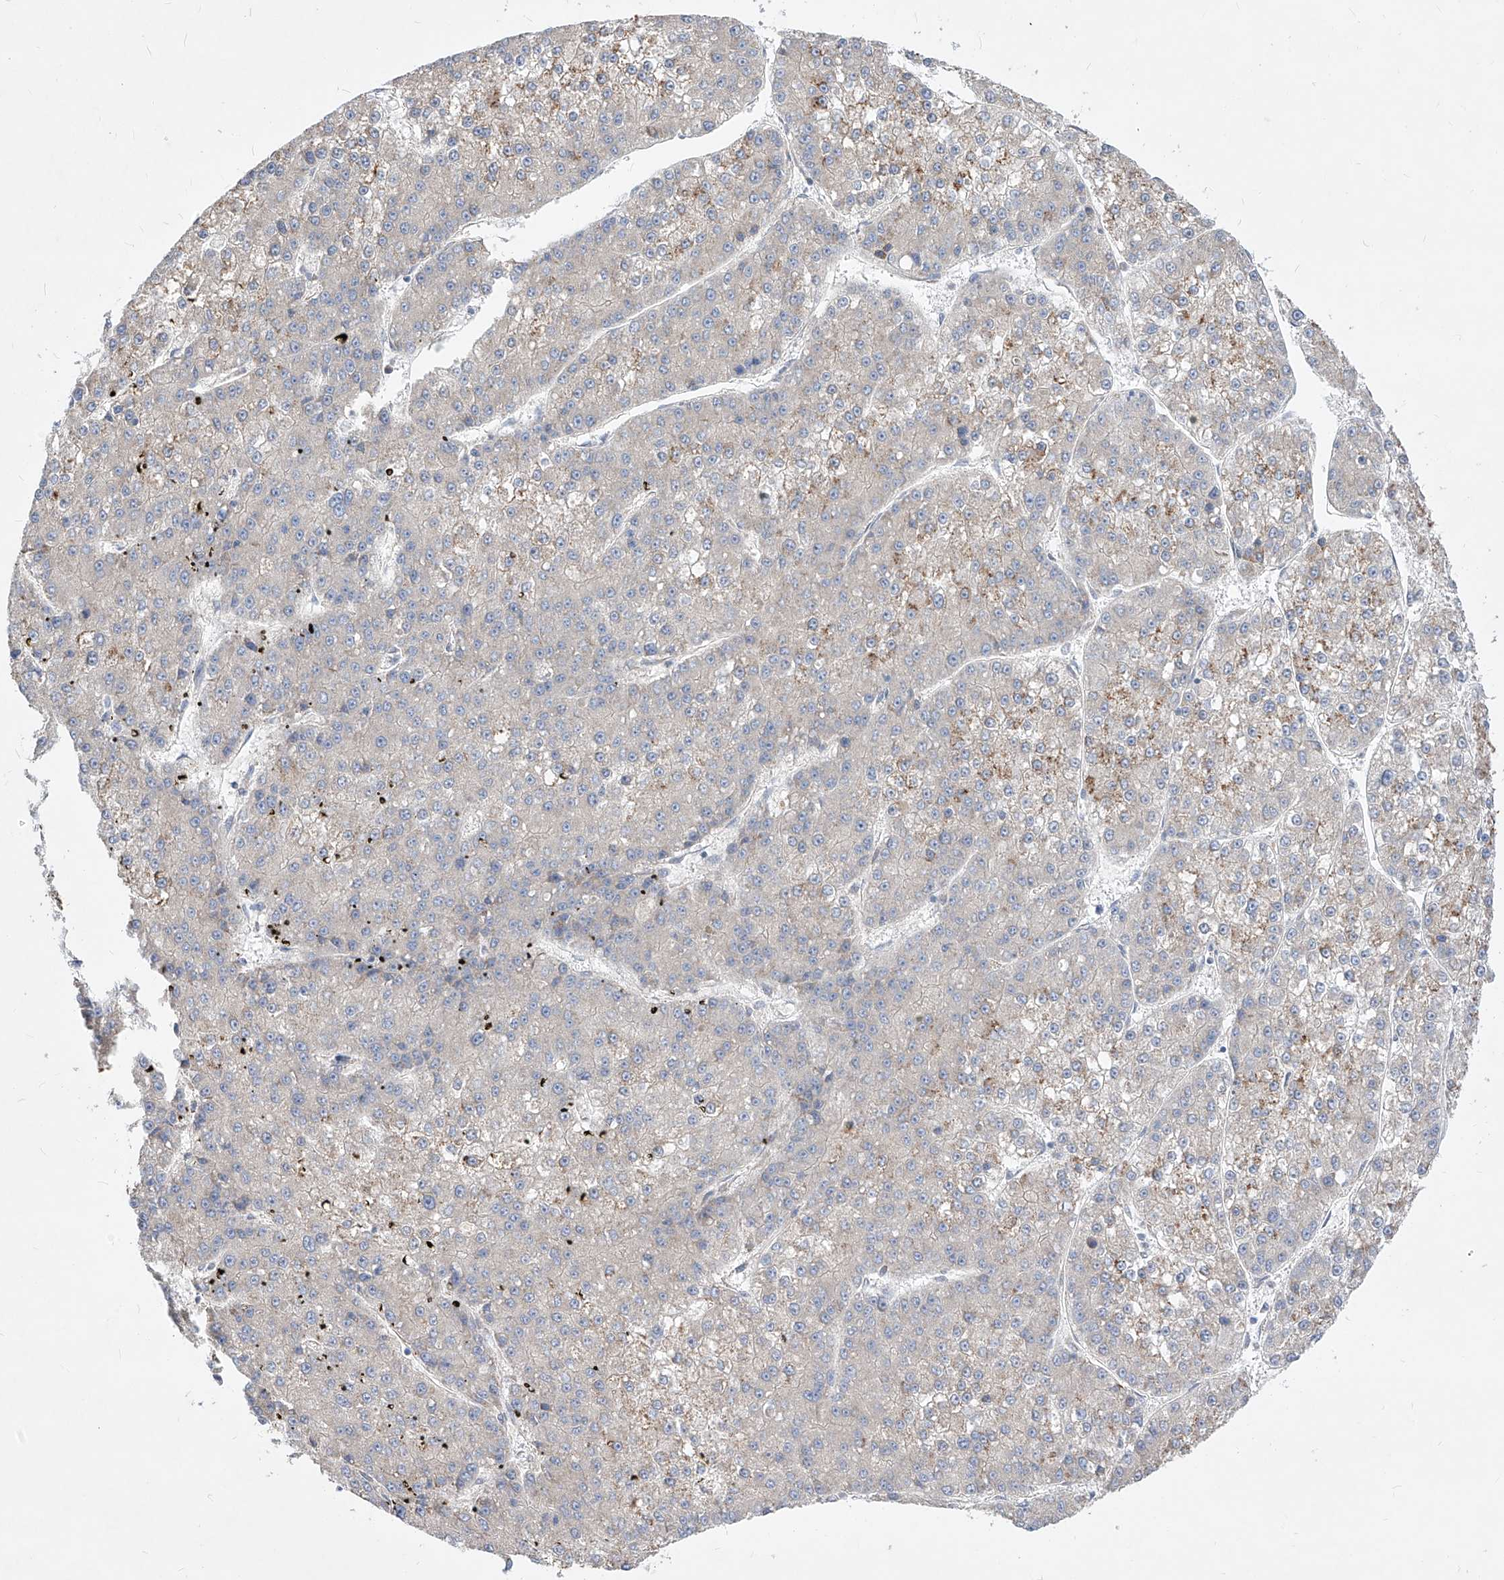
{"staining": {"intensity": "weak", "quantity": "<25%", "location": "cytoplasmic/membranous"}, "tissue": "liver cancer", "cell_type": "Tumor cells", "image_type": "cancer", "snomed": [{"axis": "morphology", "description": "Carcinoma, Hepatocellular, NOS"}, {"axis": "topography", "description": "Liver"}], "caption": "IHC photomicrograph of neoplastic tissue: liver cancer (hepatocellular carcinoma) stained with DAB shows no significant protein expression in tumor cells. (Stains: DAB (3,3'-diaminobenzidine) immunohistochemistry (IHC) with hematoxylin counter stain, Microscopy: brightfield microscopy at high magnification).", "gene": "UFL1", "patient": {"sex": "female", "age": 73}}